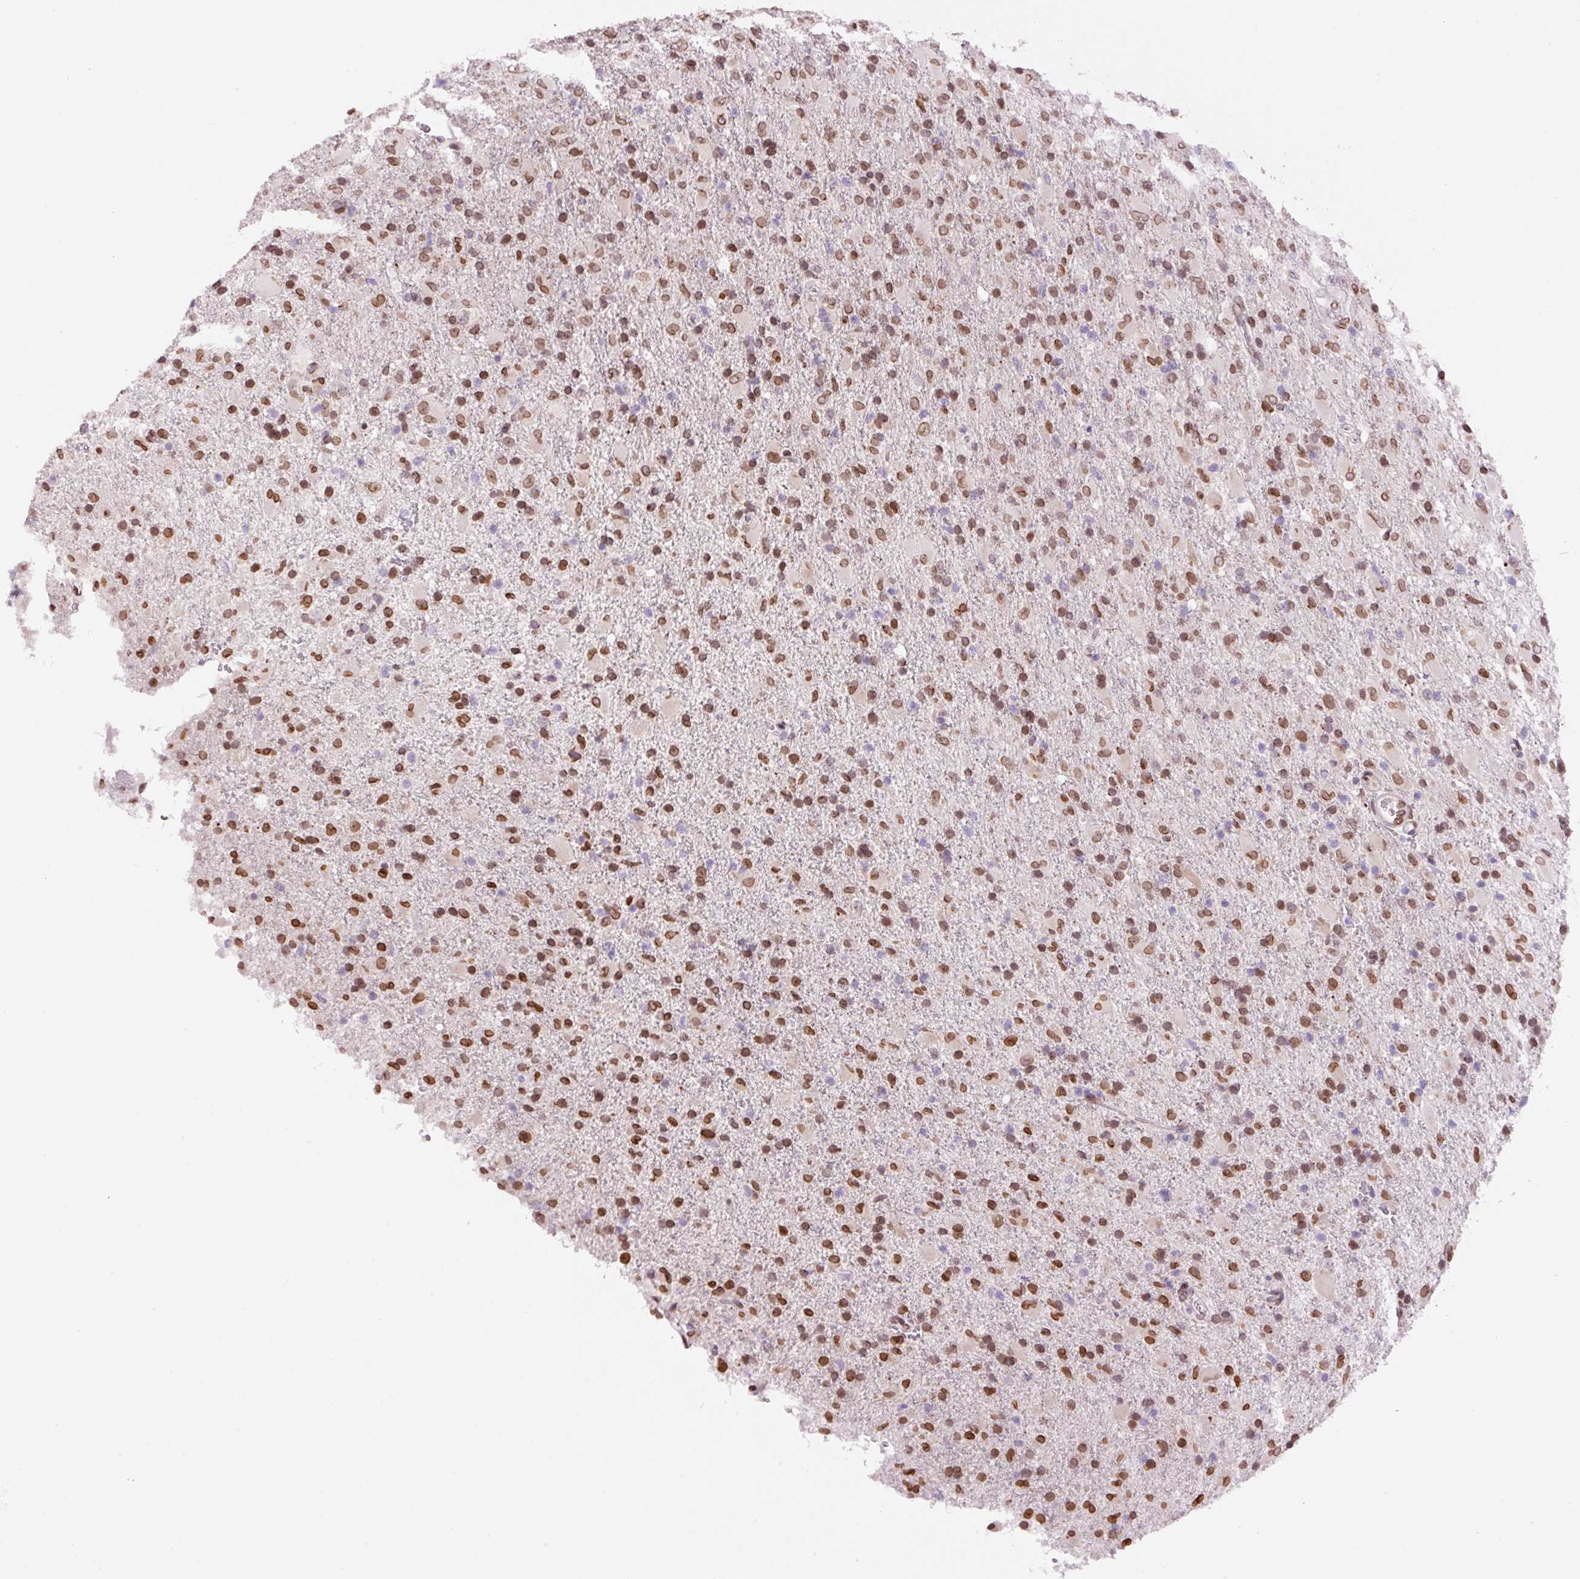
{"staining": {"intensity": "strong", "quantity": ">75%", "location": "cytoplasmic/membranous,nuclear"}, "tissue": "glioma", "cell_type": "Tumor cells", "image_type": "cancer", "snomed": [{"axis": "morphology", "description": "Glioma, malignant, Low grade"}, {"axis": "topography", "description": "Brain"}], "caption": "Strong cytoplasmic/membranous and nuclear positivity is identified in about >75% of tumor cells in glioma.", "gene": "ZNF224", "patient": {"sex": "male", "age": 65}}